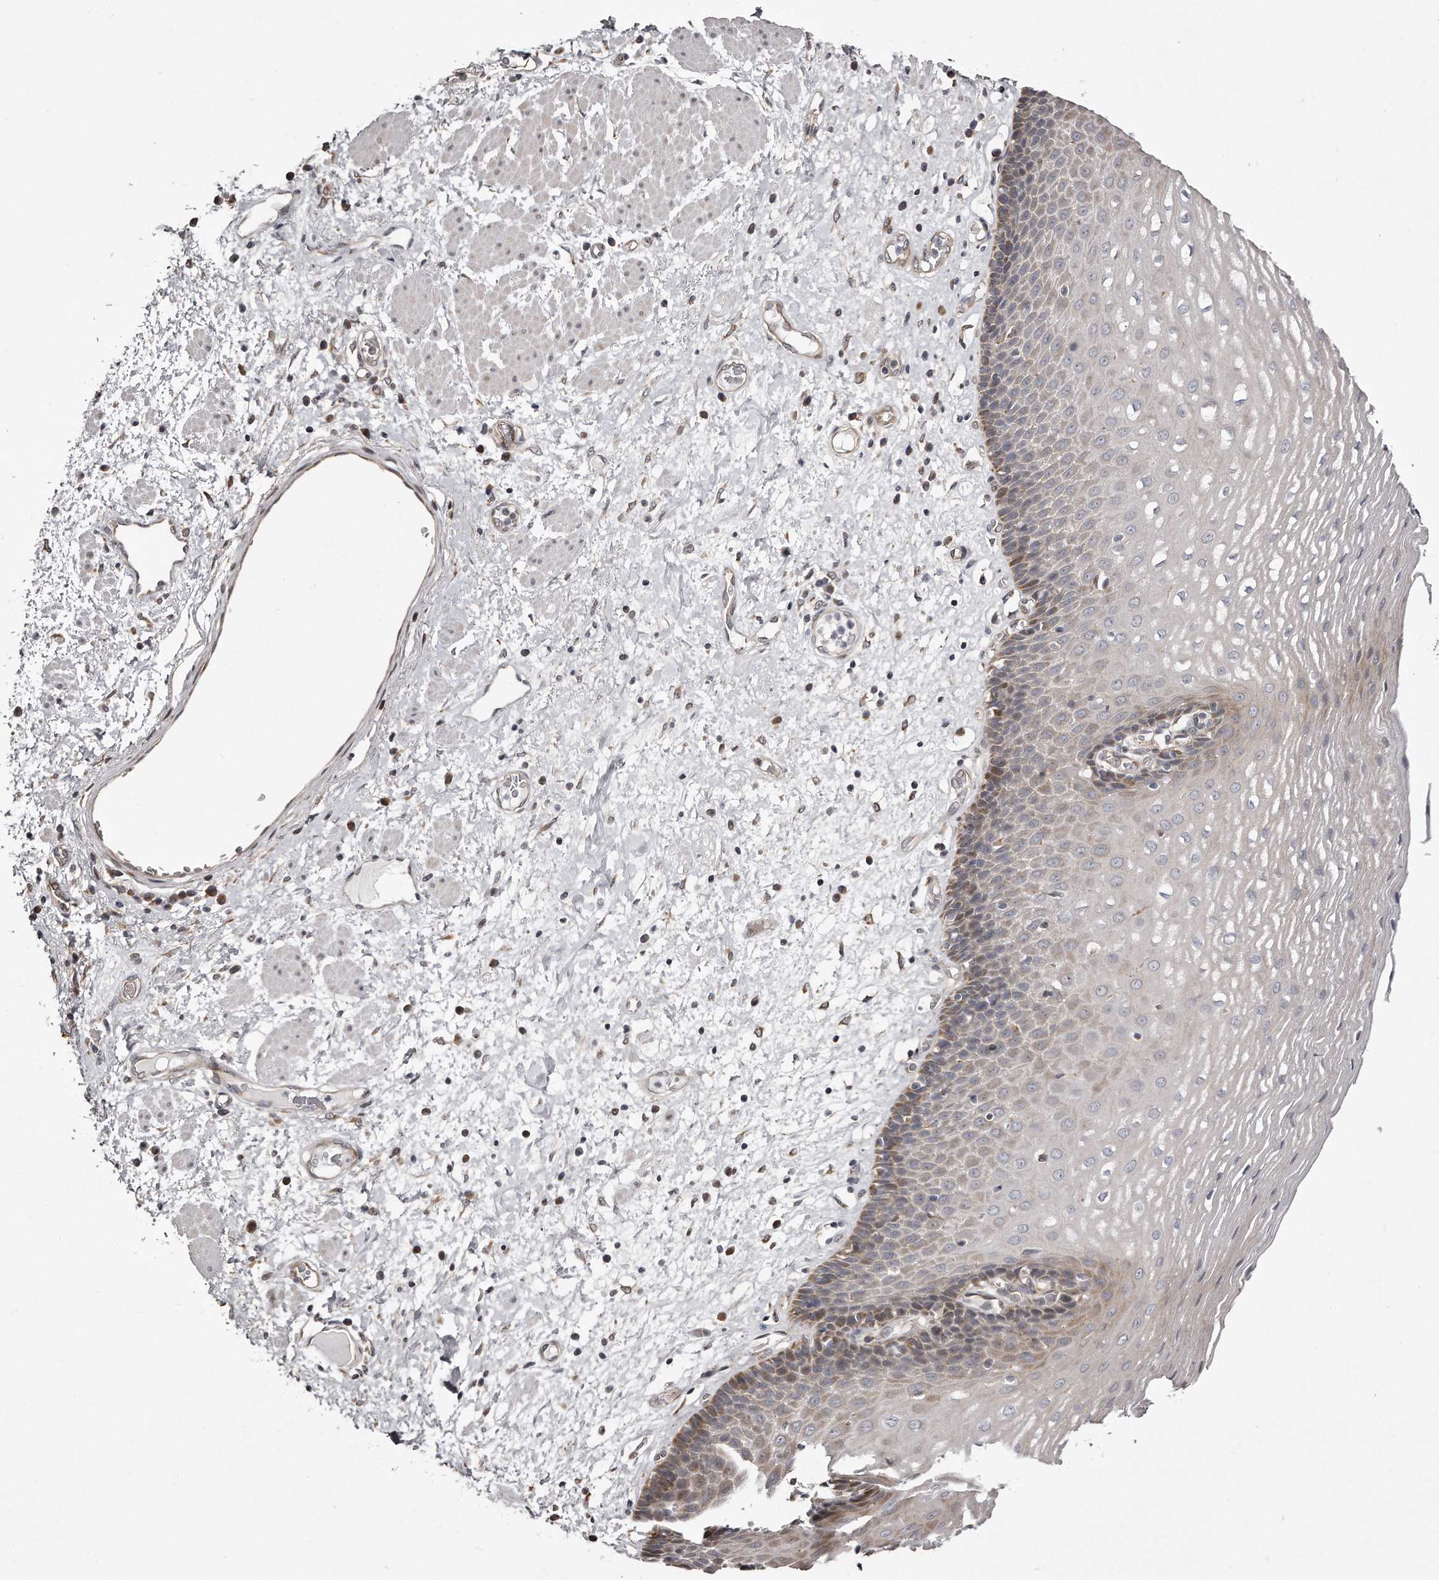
{"staining": {"intensity": "moderate", "quantity": "25%-75%", "location": "cytoplasmic/membranous"}, "tissue": "esophagus", "cell_type": "Squamous epithelial cells", "image_type": "normal", "snomed": [{"axis": "morphology", "description": "Normal tissue, NOS"}, {"axis": "morphology", "description": "Adenocarcinoma, NOS"}, {"axis": "topography", "description": "Esophagus"}], "caption": "Immunohistochemistry (DAB) staining of benign human esophagus displays moderate cytoplasmic/membranous protein expression in about 25%-75% of squamous epithelial cells.", "gene": "TRAPPC14", "patient": {"sex": "male", "age": 62}}